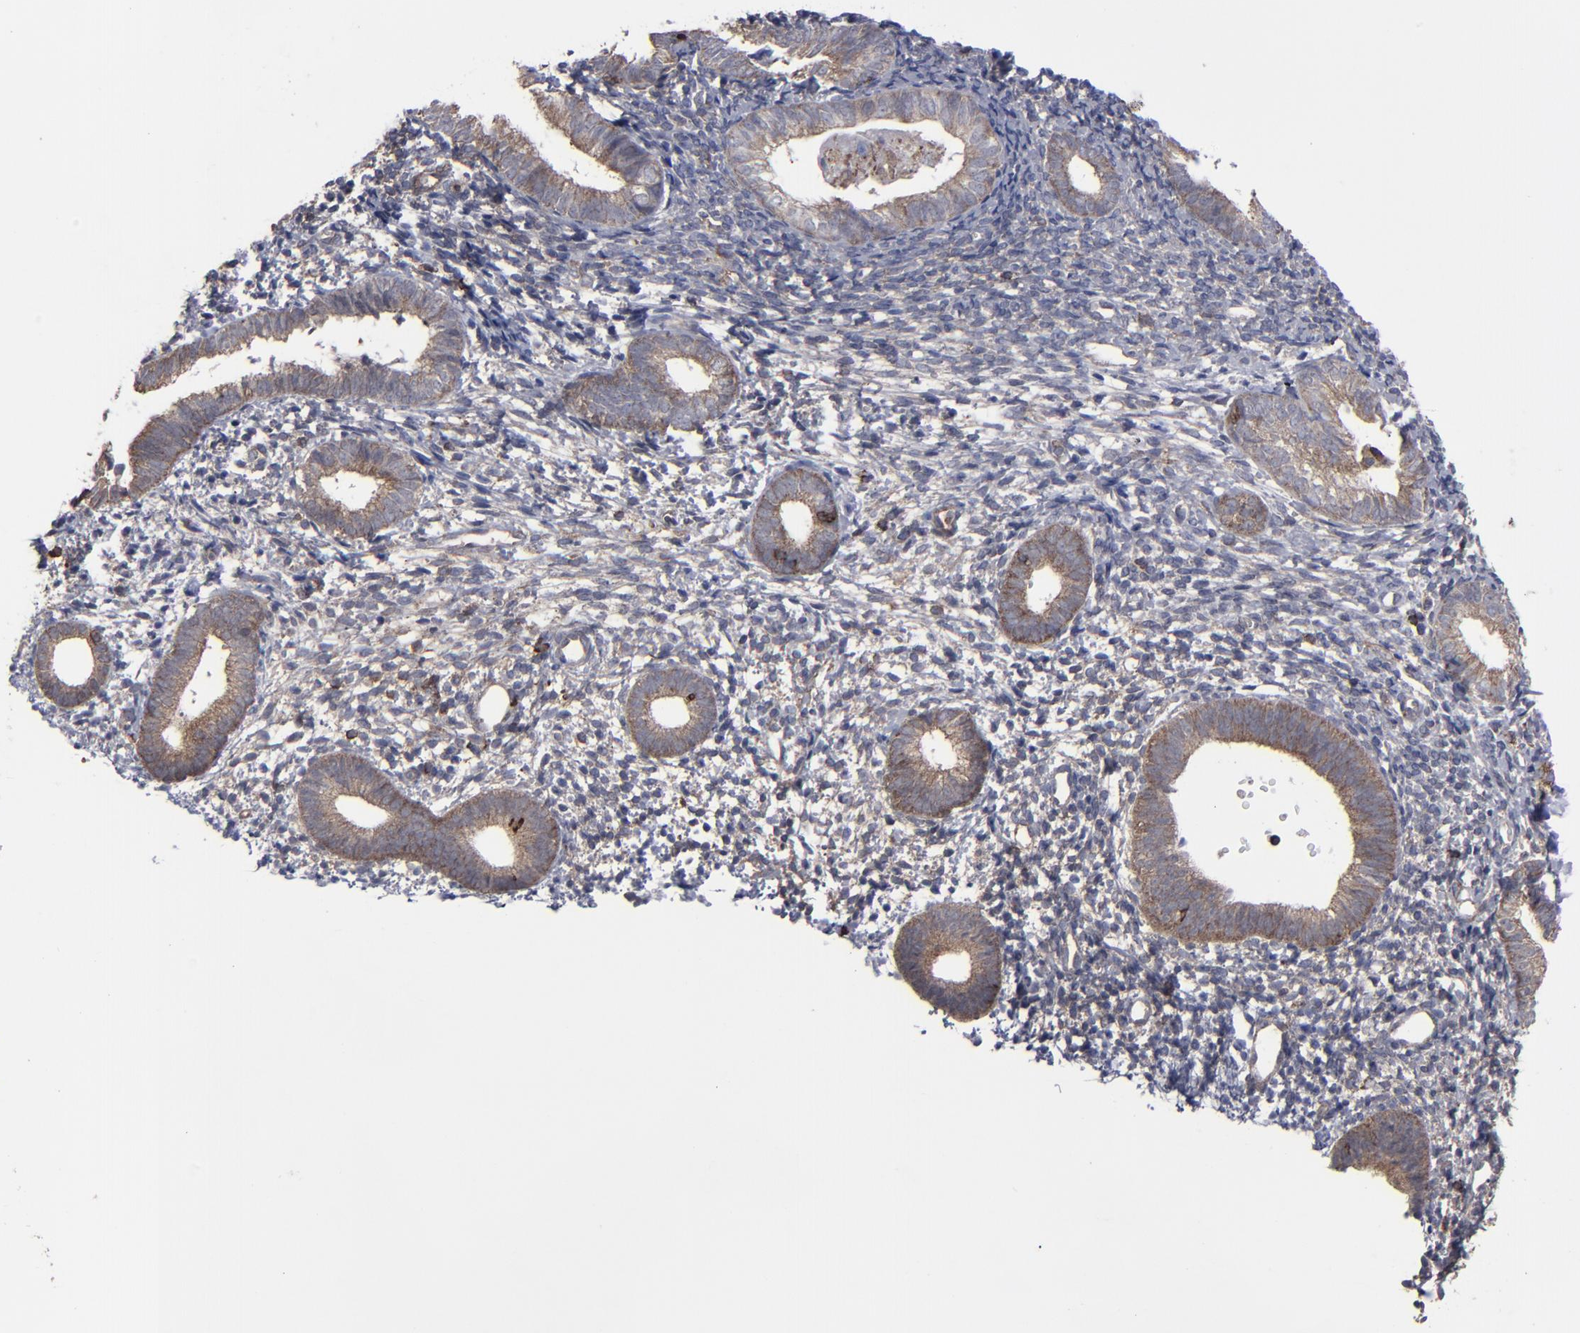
{"staining": {"intensity": "moderate", "quantity": "<25%", "location": "cytoplasmic/membranous"}, "tissue": "endometrium", "cell_type": "Cells in endometrial stroma", "image_type": "normal", "snomed": [{"axis": "morphology", "description": "Normal tissue, NOS"}, {"axis": "topography", "description": "Smooth muscle"}, {"axis": "topography", "description": "Endometrium"}], "caption": "IHC of unremarkable human endometrium displays low levels of moderate cytoplasmic/membranous expression in about <25% of cells in endometrial stroma.", "gene": "KIAA2026", "patient": {"sex": "female", "age": 57}}